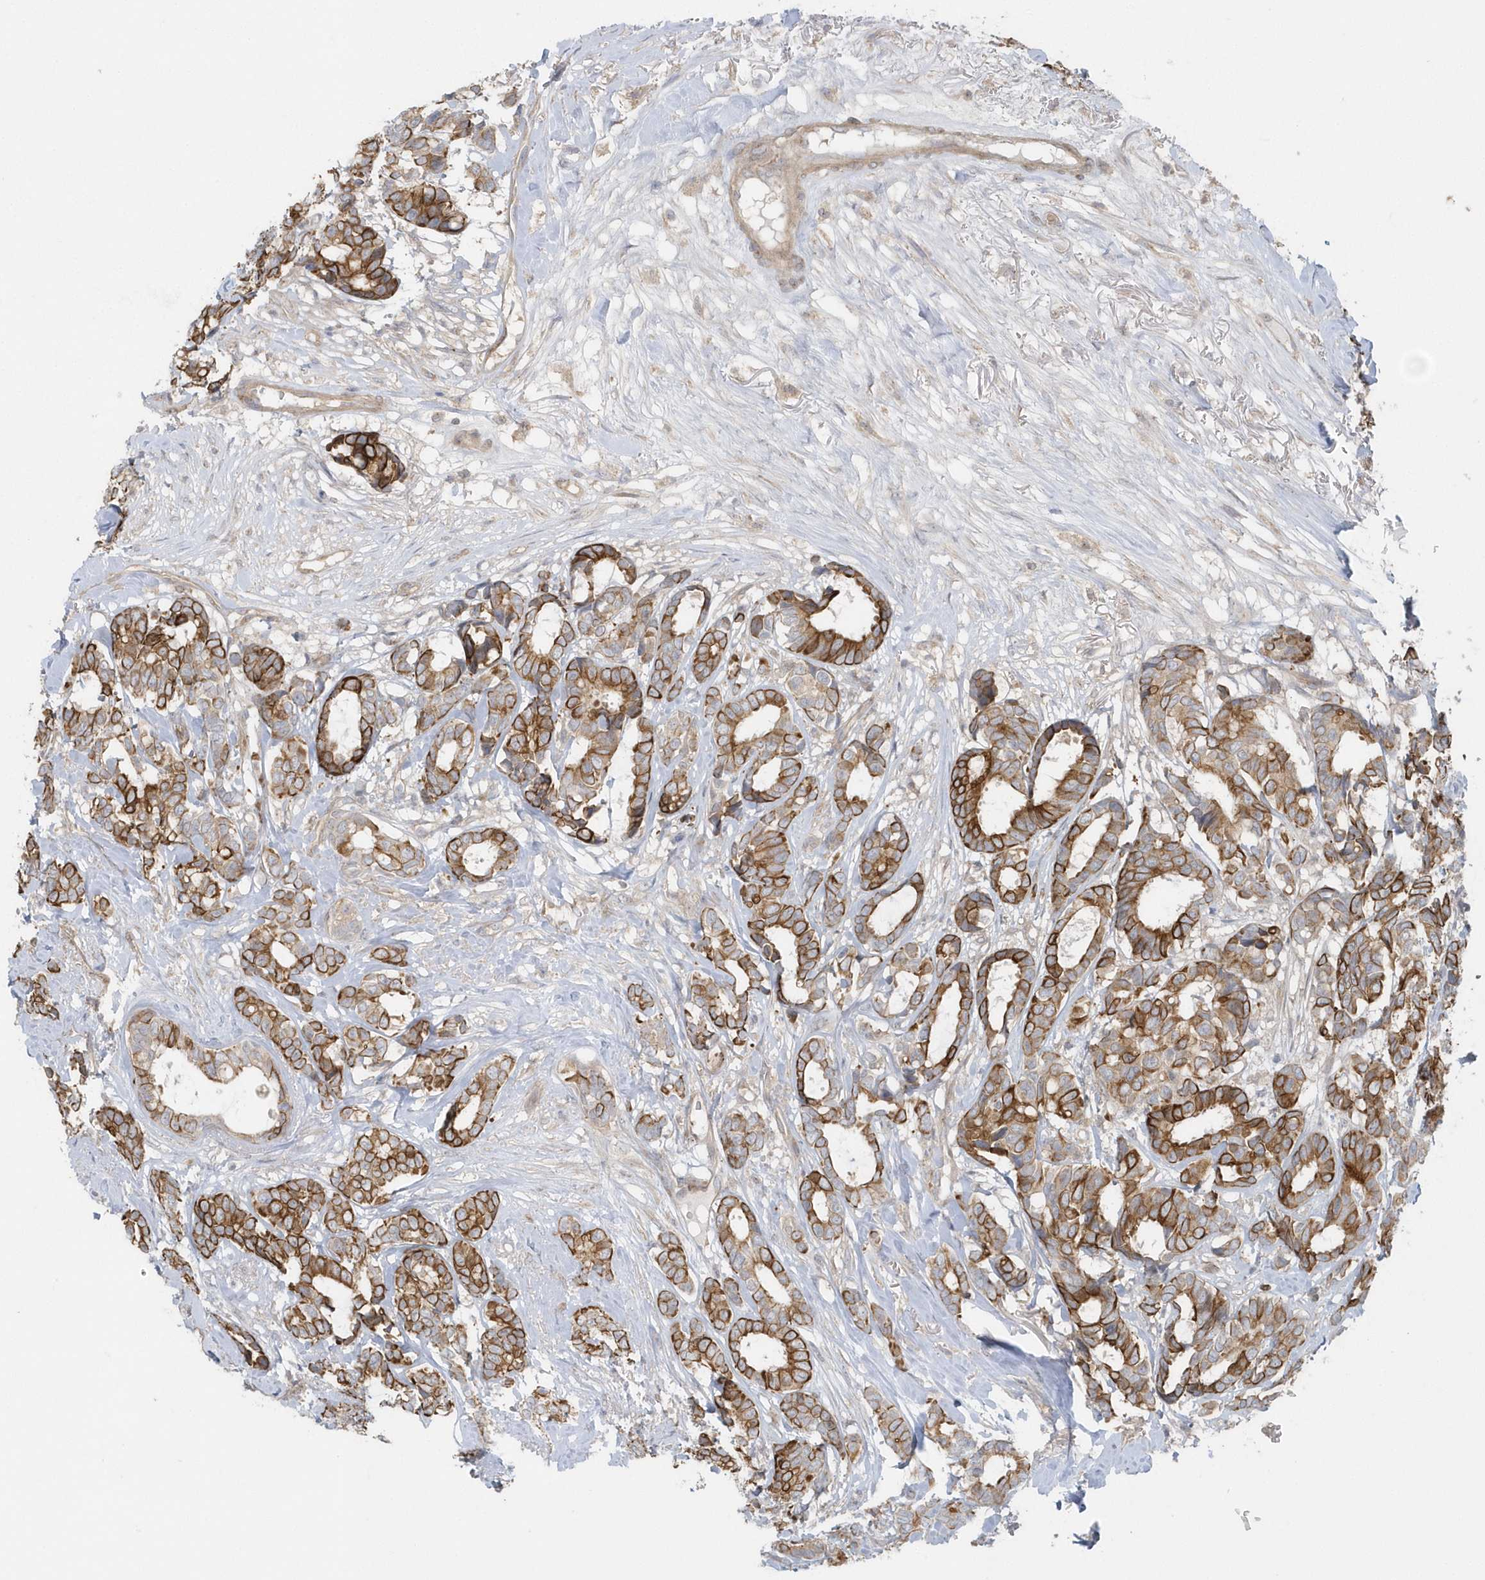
{"staining": {"intensity": "moderate", "quantity": "25%-75%", "location": "cytoplasmic/membranous"}, "tissue": "breast cancer", "cell_type": "Tumor cells", "image_type": "cancer", "snomed": [{"axis": "morphology", "description": "Duct carcinoma"}, {"axis": "topography", "description": "Breast"}], "caption": "This histopathology image shows immunohistochemistry staining of breast cancer (intraductal carcinoma), with medium moderate cytoplasmic/membranous positivity in approximately 25%-75% of tumor cells.", "gene": "ACTR1A", "patient": {"sex": "female", "age": 87}}